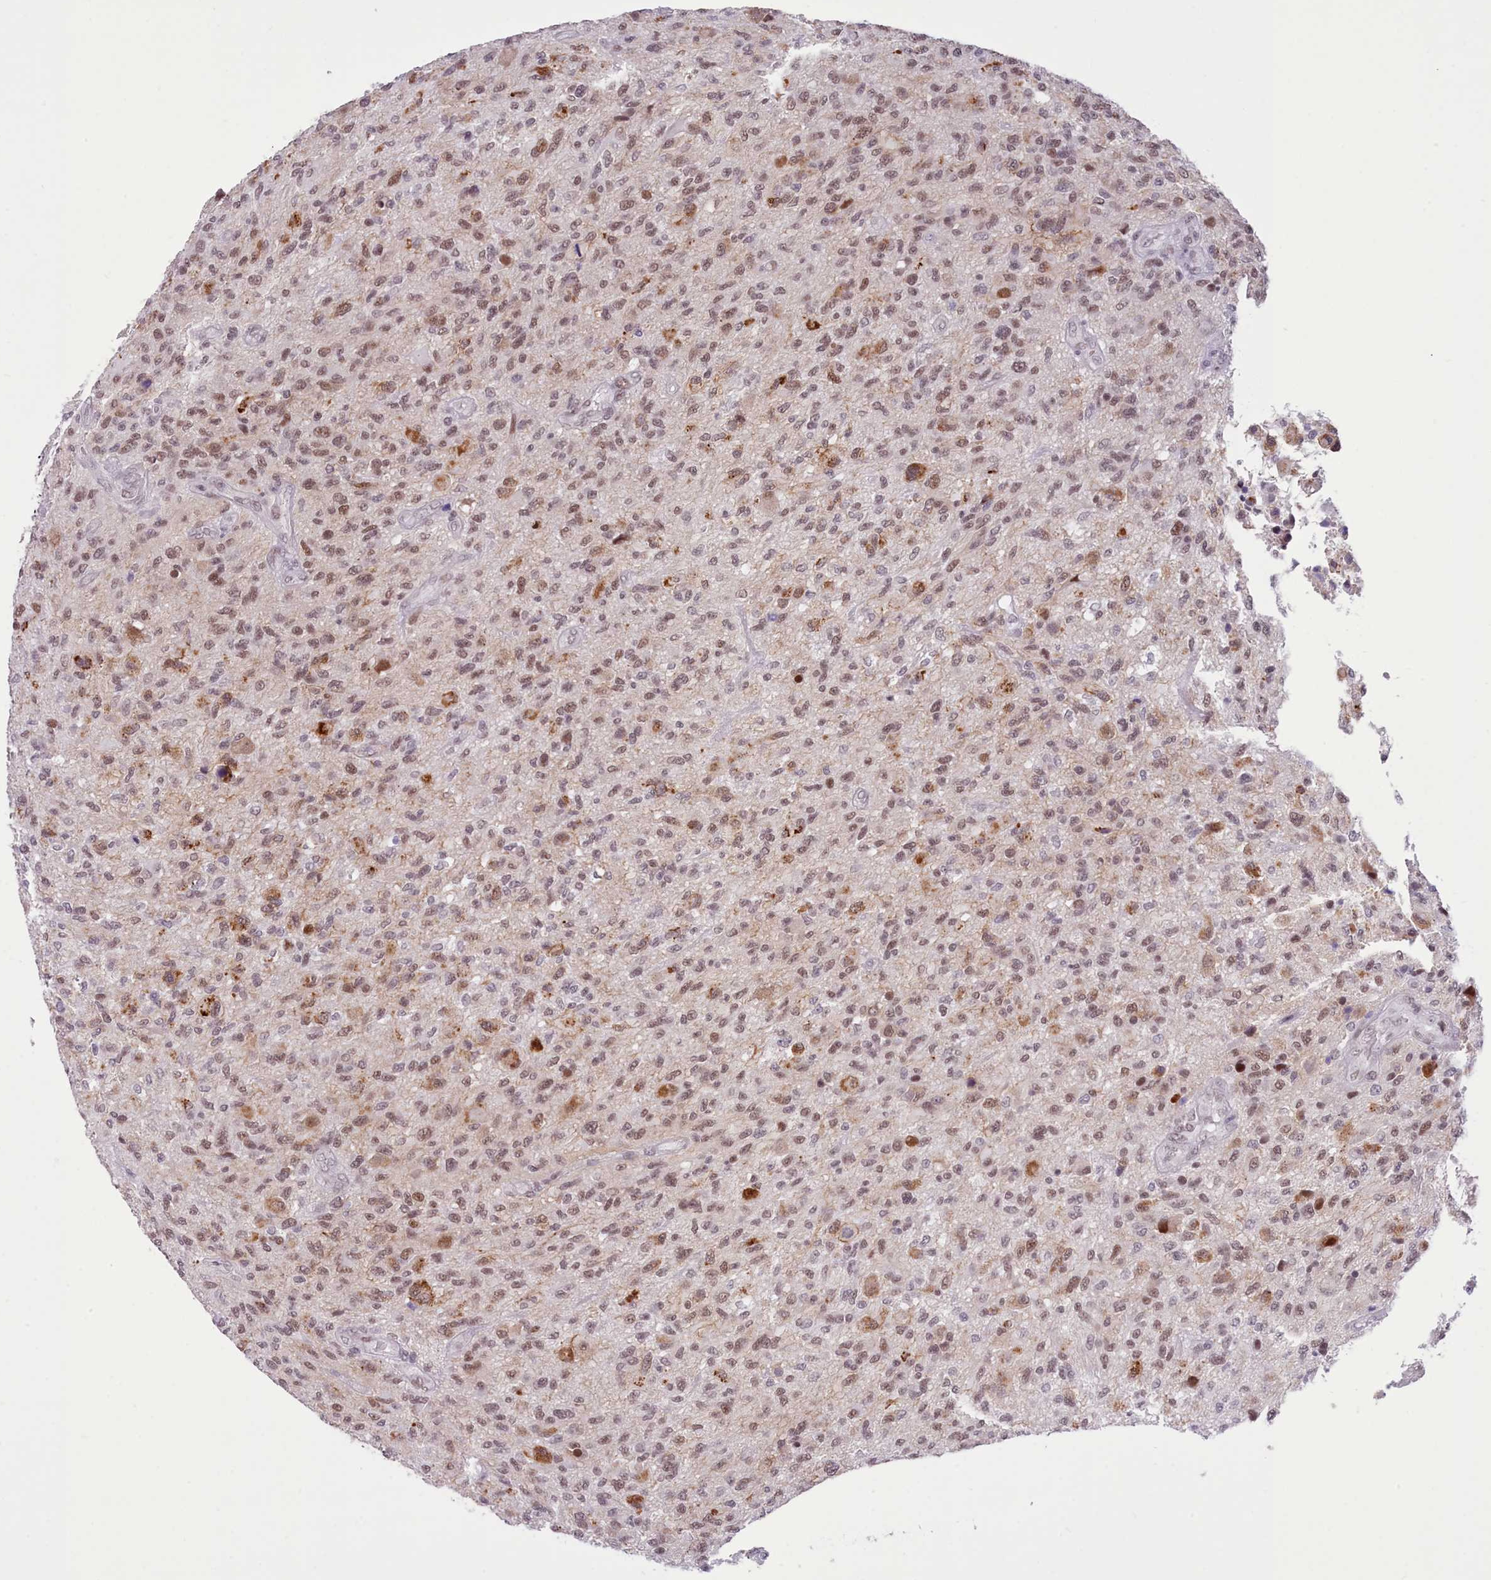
{"staining": {"intensity": "weak", "quantity": ">75%", "location": "nuclear"}, "tissue": "glioma", "cell_type": "Tumor cells", "image_type": "cancer", "snomed": [{"axis": "morphology", "description": "Glioma, malignant, High grade"}, {"axis": "topography", "description": "Brain"}], "caption": "Glioma stained with a protein marker displays weak staining in tumor cells.", "gene": "RFX1", "patient": {"sex": "male", "age": 47}}